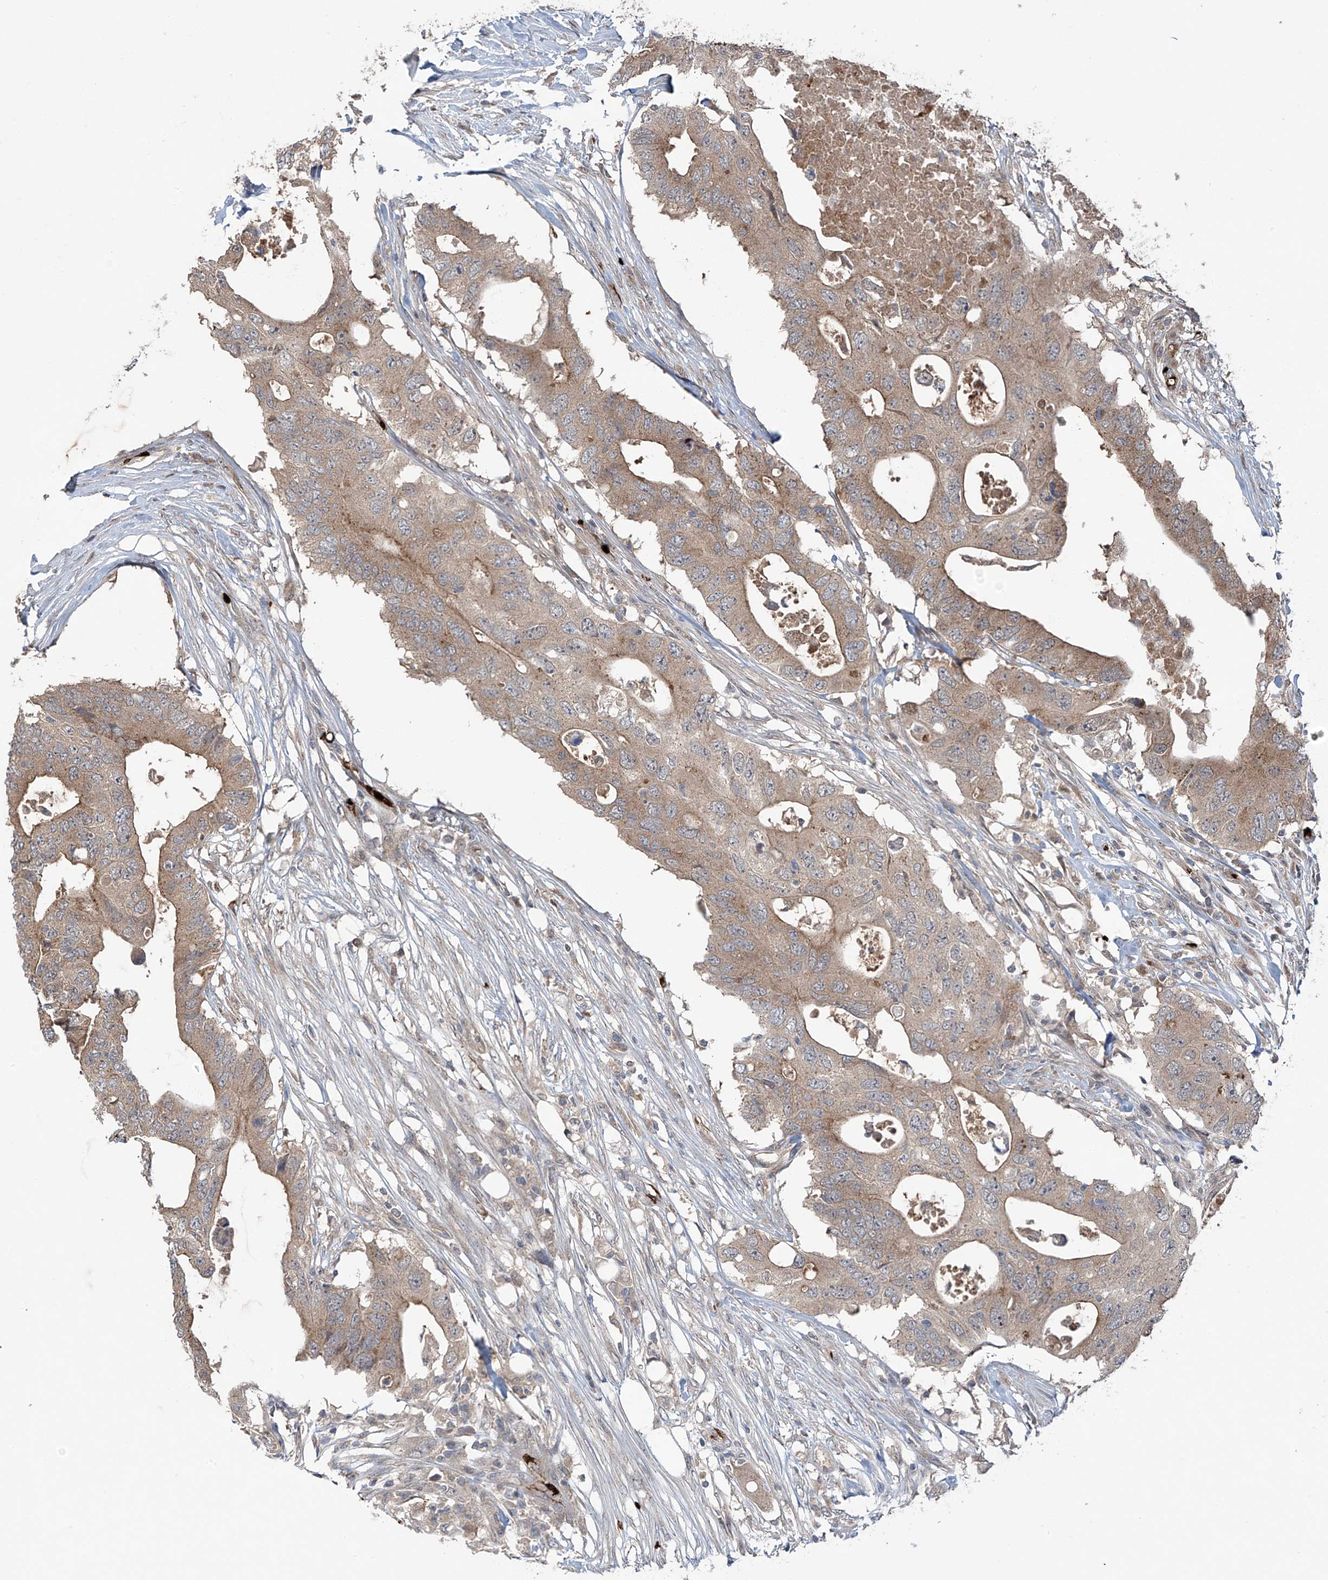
{"staining": {"intensity": "weak", "quantity": ">75%", "location": "cytoplasmic/membranous"}, "tissue": "colorectal cancer", "cell_type": "Tumor cells", "image_type": "cancer", "snomed": [{"axis": "morphology", "description": "Adenocarcinoma, NOS"}, {"axis": "topography", "description": "Colon"}], "caption": "A histopathology image of adenocarcinoma (colorectal) stained for a protein displays weak cytoplasmic/membranous brown staining in tumor cells.", "gene": "ZDHHC9", "patient": {"sex": "male", "age": 71}}